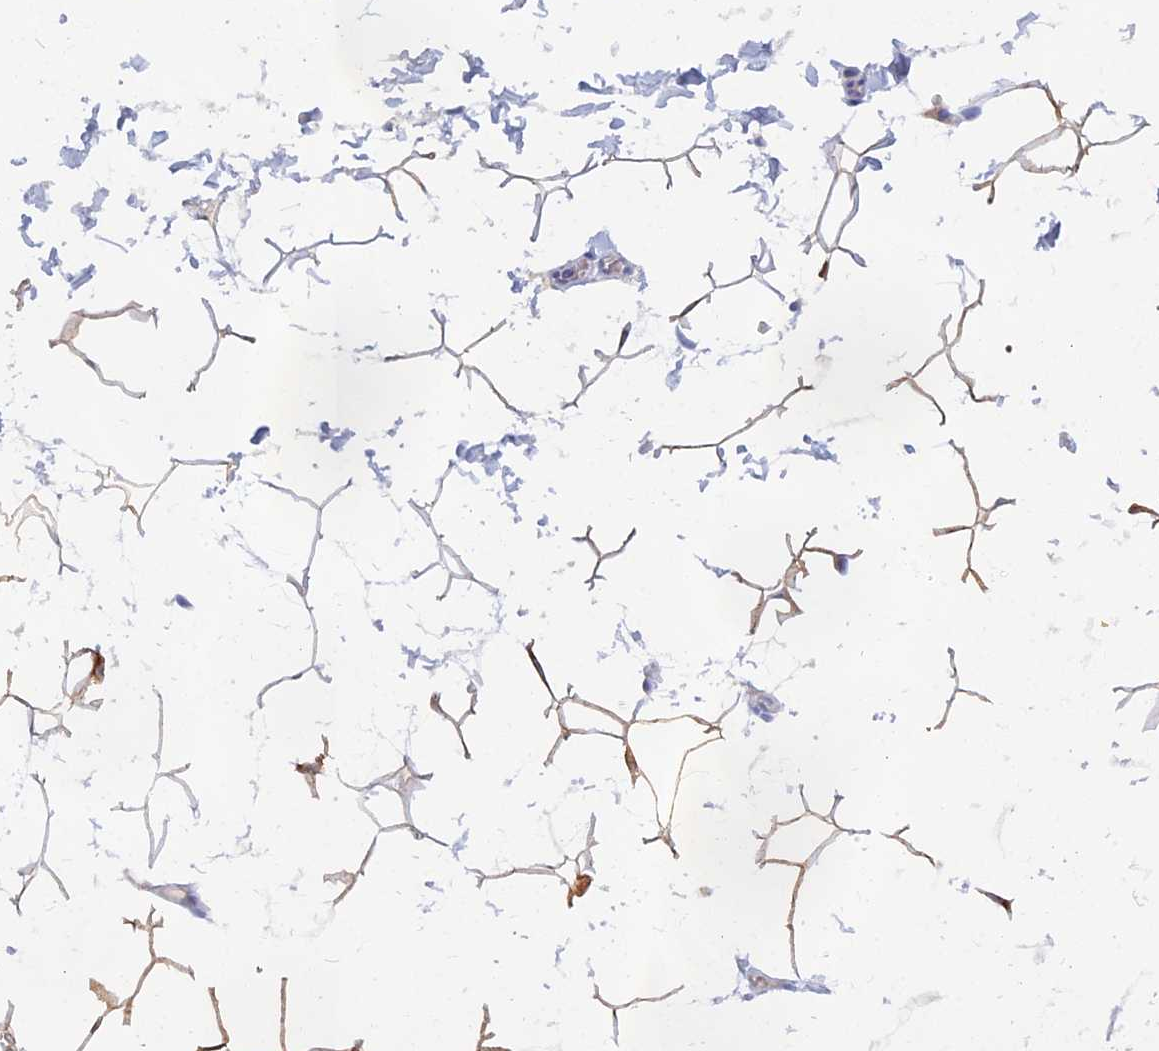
{"staining": {"intensity": "moderate", "quantity": "25%-75%", "location": "cytoplasmic/membranous"}, "tissue": "adipose tissue", "cell_type": "Adipocytes", "image_type": "normal", "snomed": [{"axis": "morphology", "description": "Normal tissue, NOS"}, {"axis": "topography", "description": "Gallbladder"}, {"axis": "topography", "description": "Peripheral nerve tissue"}], "caption": "Immunohistochemistry (IHC) image of unremarkable adipose tissue stained for a protein (brown), which displays medium levels of moderate cytoplasmic/membranous staining in about 25%-75% of adipocytes.", "gene": "ACP7", "patient": {"sex": "male", "age": 38}}